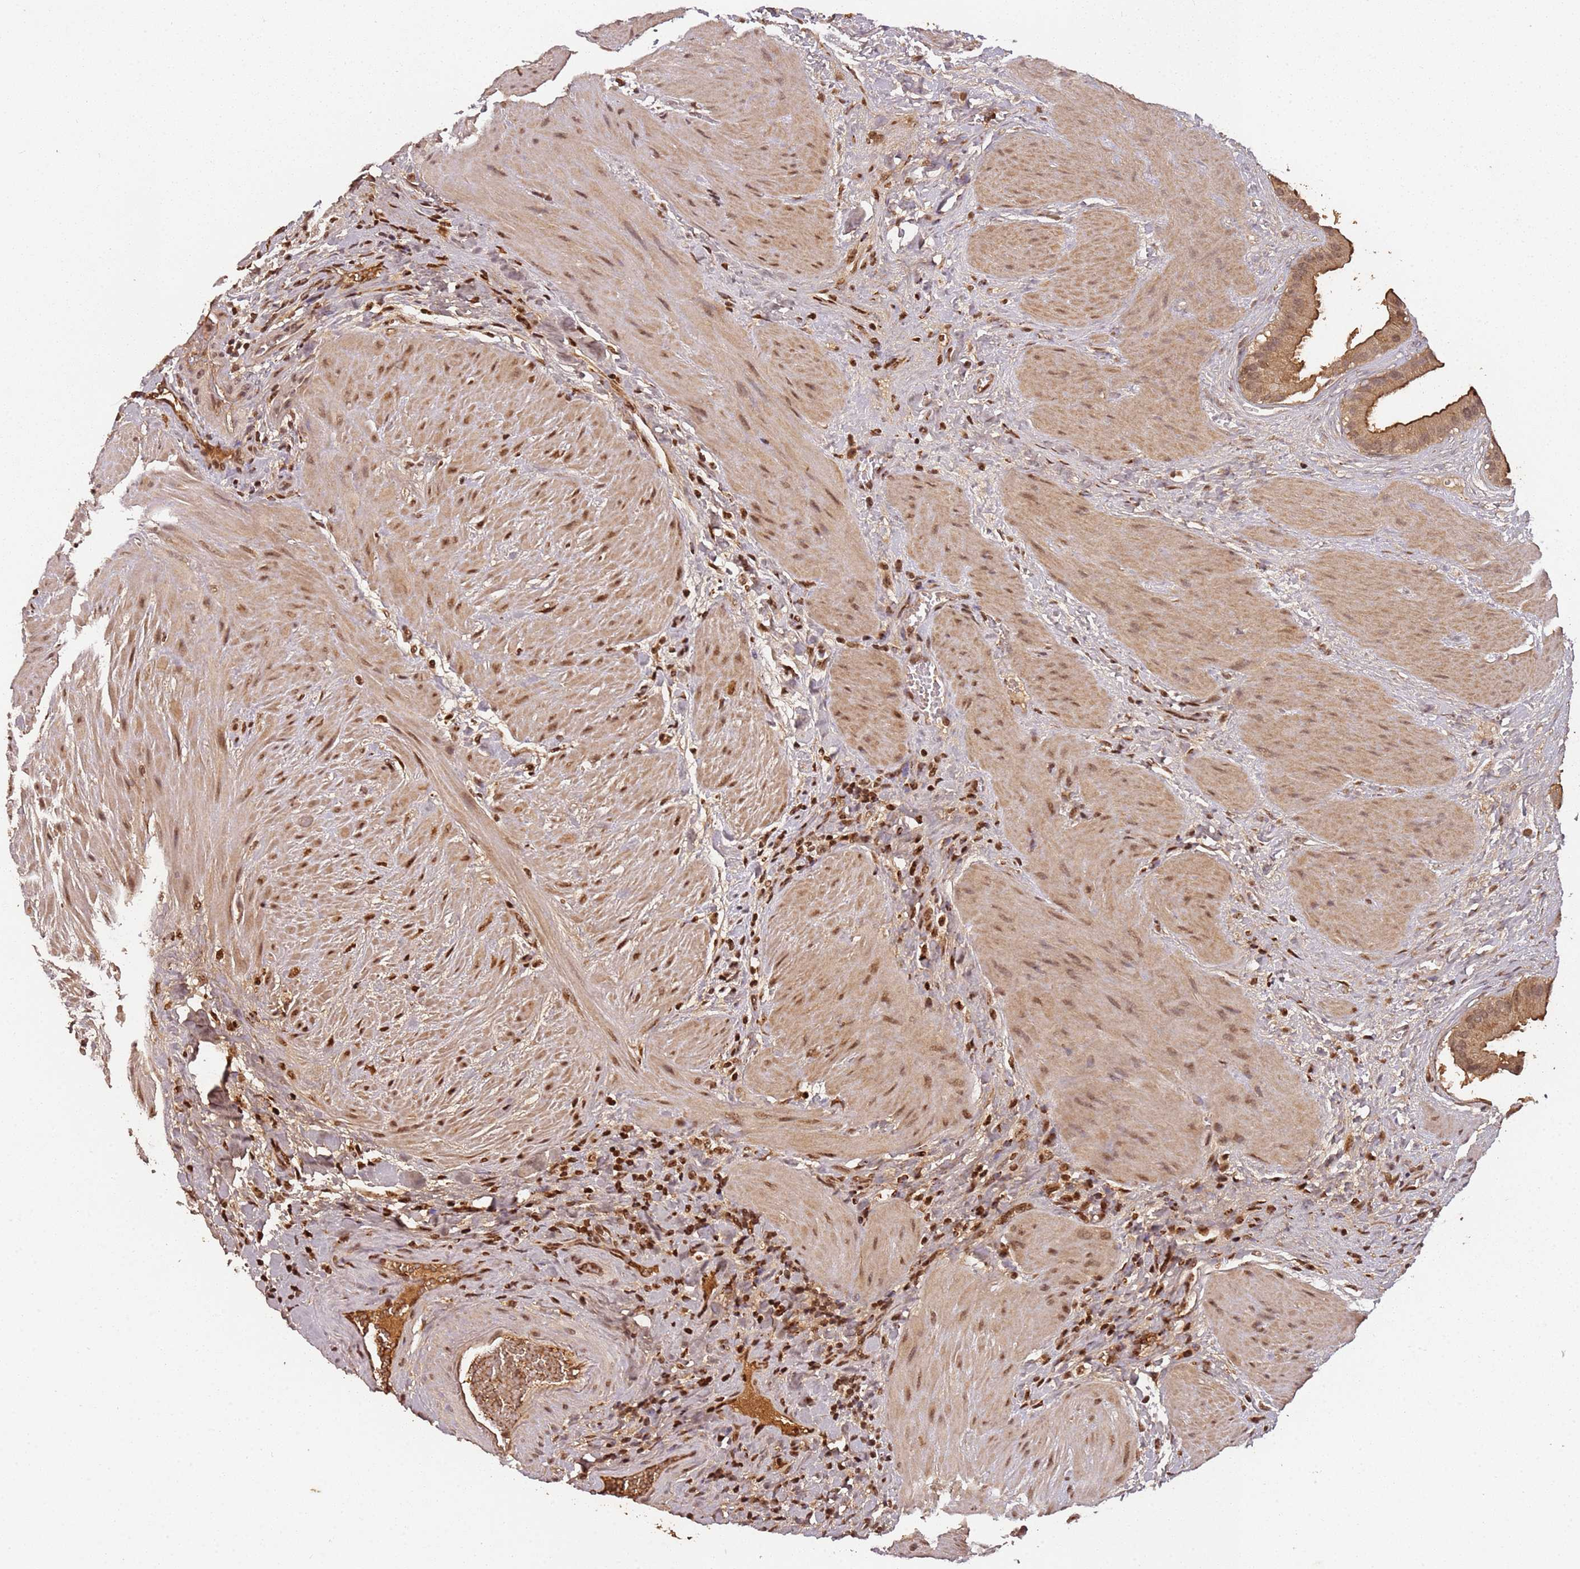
{"staining": {"intensity": "moderate", "quantity": ">75%", "location": "cytoplasmic/membranous,nuclear"}, "tissue": "gallbladder", "cell_type": "Glandular cells", "image_type": "normal", "snomed": [{"axis": "morphology", "description": "Normal tissue, NOS"}, {"axis": "topography", "description": "Gallbladder"}], "caption": "Immunohistochemistry (IHC) (DAB (3,3'-diaminobenzidine)) staining of unremarkable gallbladder reveals moderate cytoplasmic/membranous,nuclear protein expression in about >75% of glandular cells. (brown staining indicates protein expression, while blue staining denotes nuclei).", "gene": "COL1A2", "patient": {"sex": "male", "age": 55}}